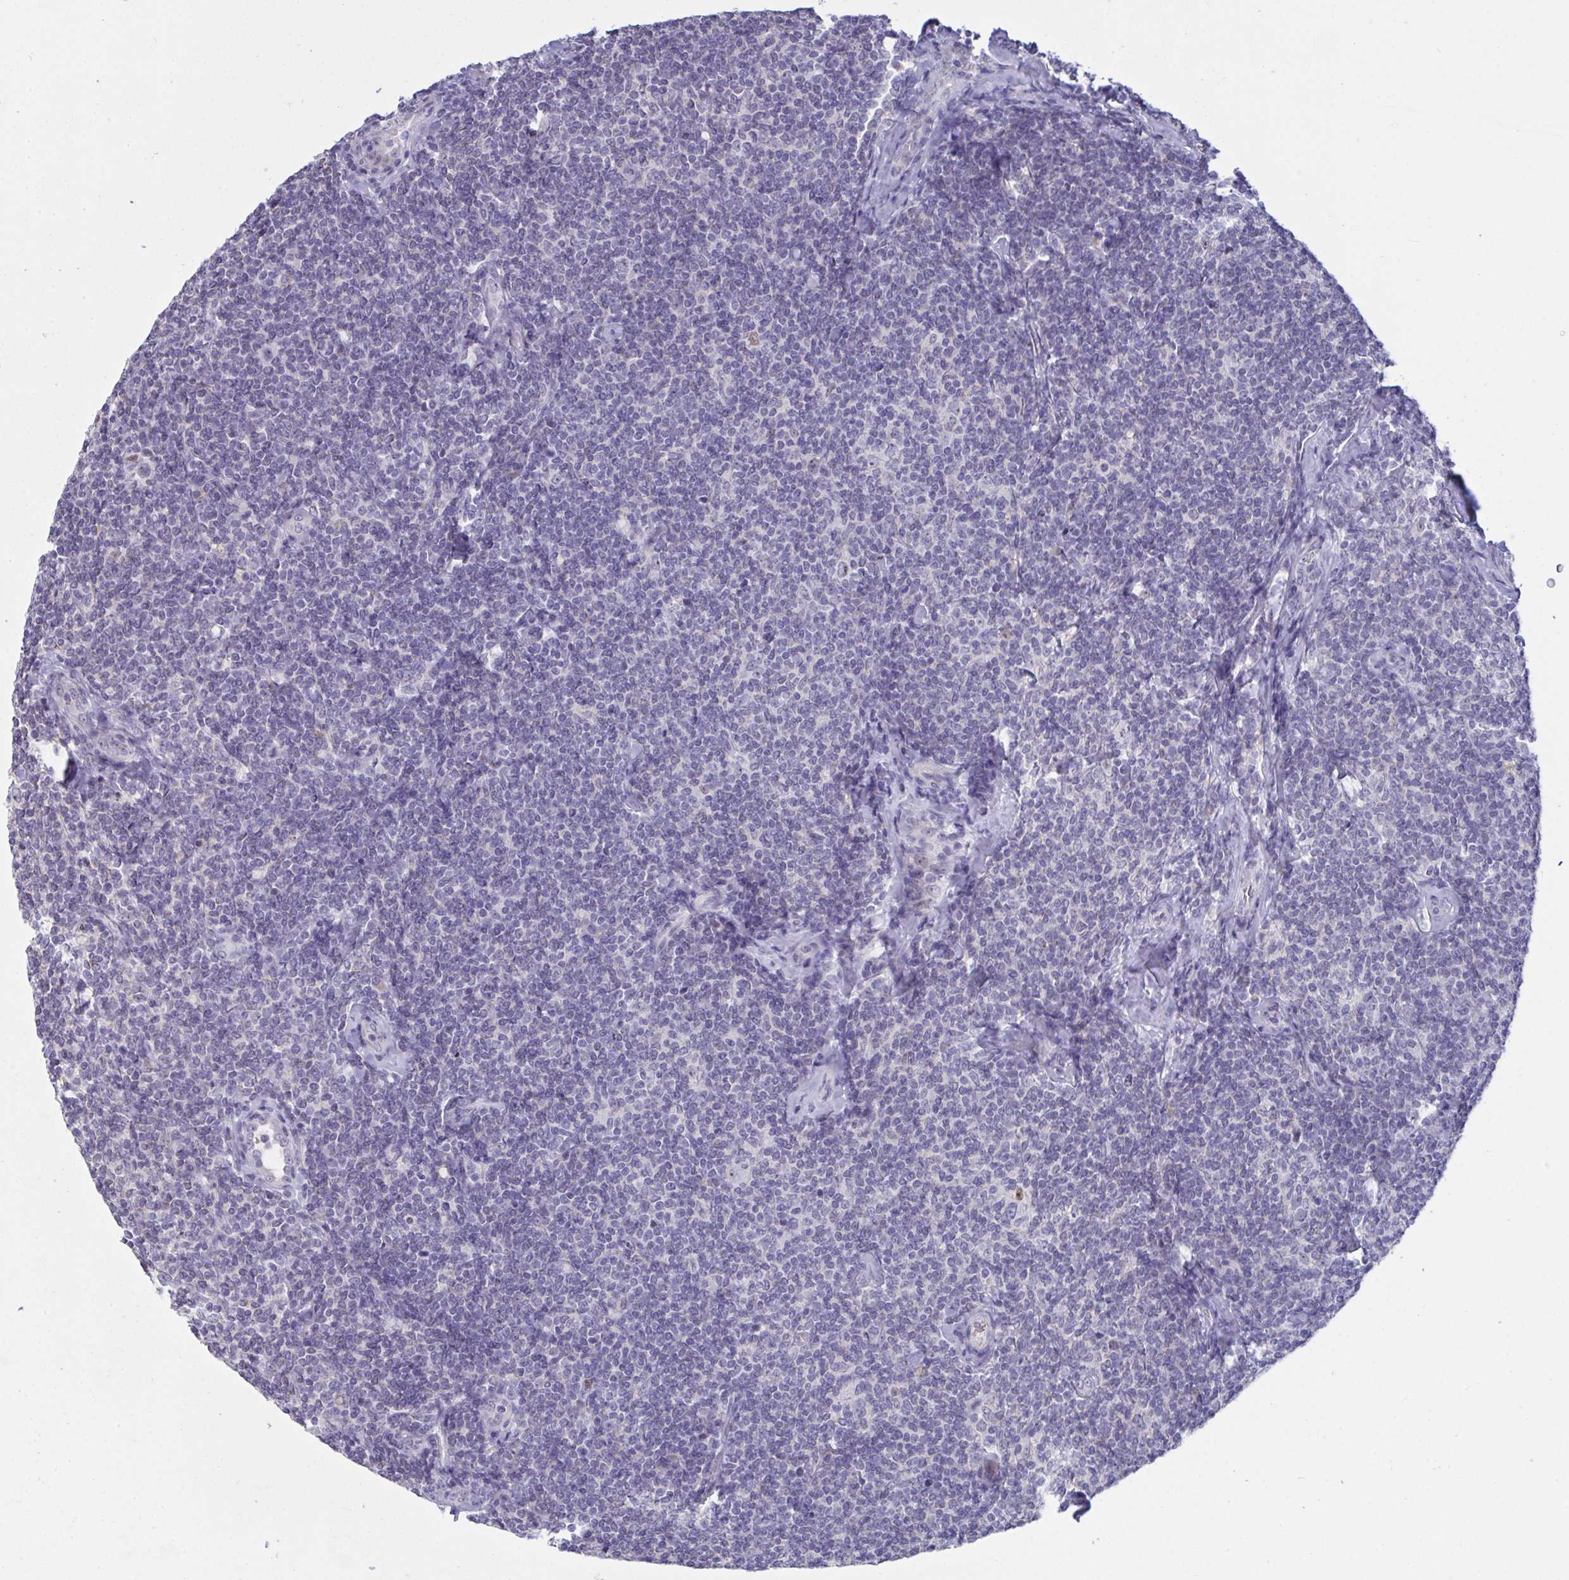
{"staining": {"intensity": "negative", "quantity": "none", "location": "none"}, "tissue": "lymphoma", "cell_type": "Tumor cells", "image_type": "cancer", "snomed": [{"axis": "morphology", "description": "Malignant lymphoma, non-Hodgkin's type, Low grade"}, {"axis": "topography", "description": "Lymph node"}], "caption": "The IHC micrograph has no significant staining in tumor cells of low-grade malignant lymphoma, non-Hodgkin's type tissue. Brightfield microscopy of immunohistochemistry stained with DAB (brown) and hematoxylin (blue), captured at high magnification.", "gene": "MYC", "patient": {"sex": "female", "age": 56}}